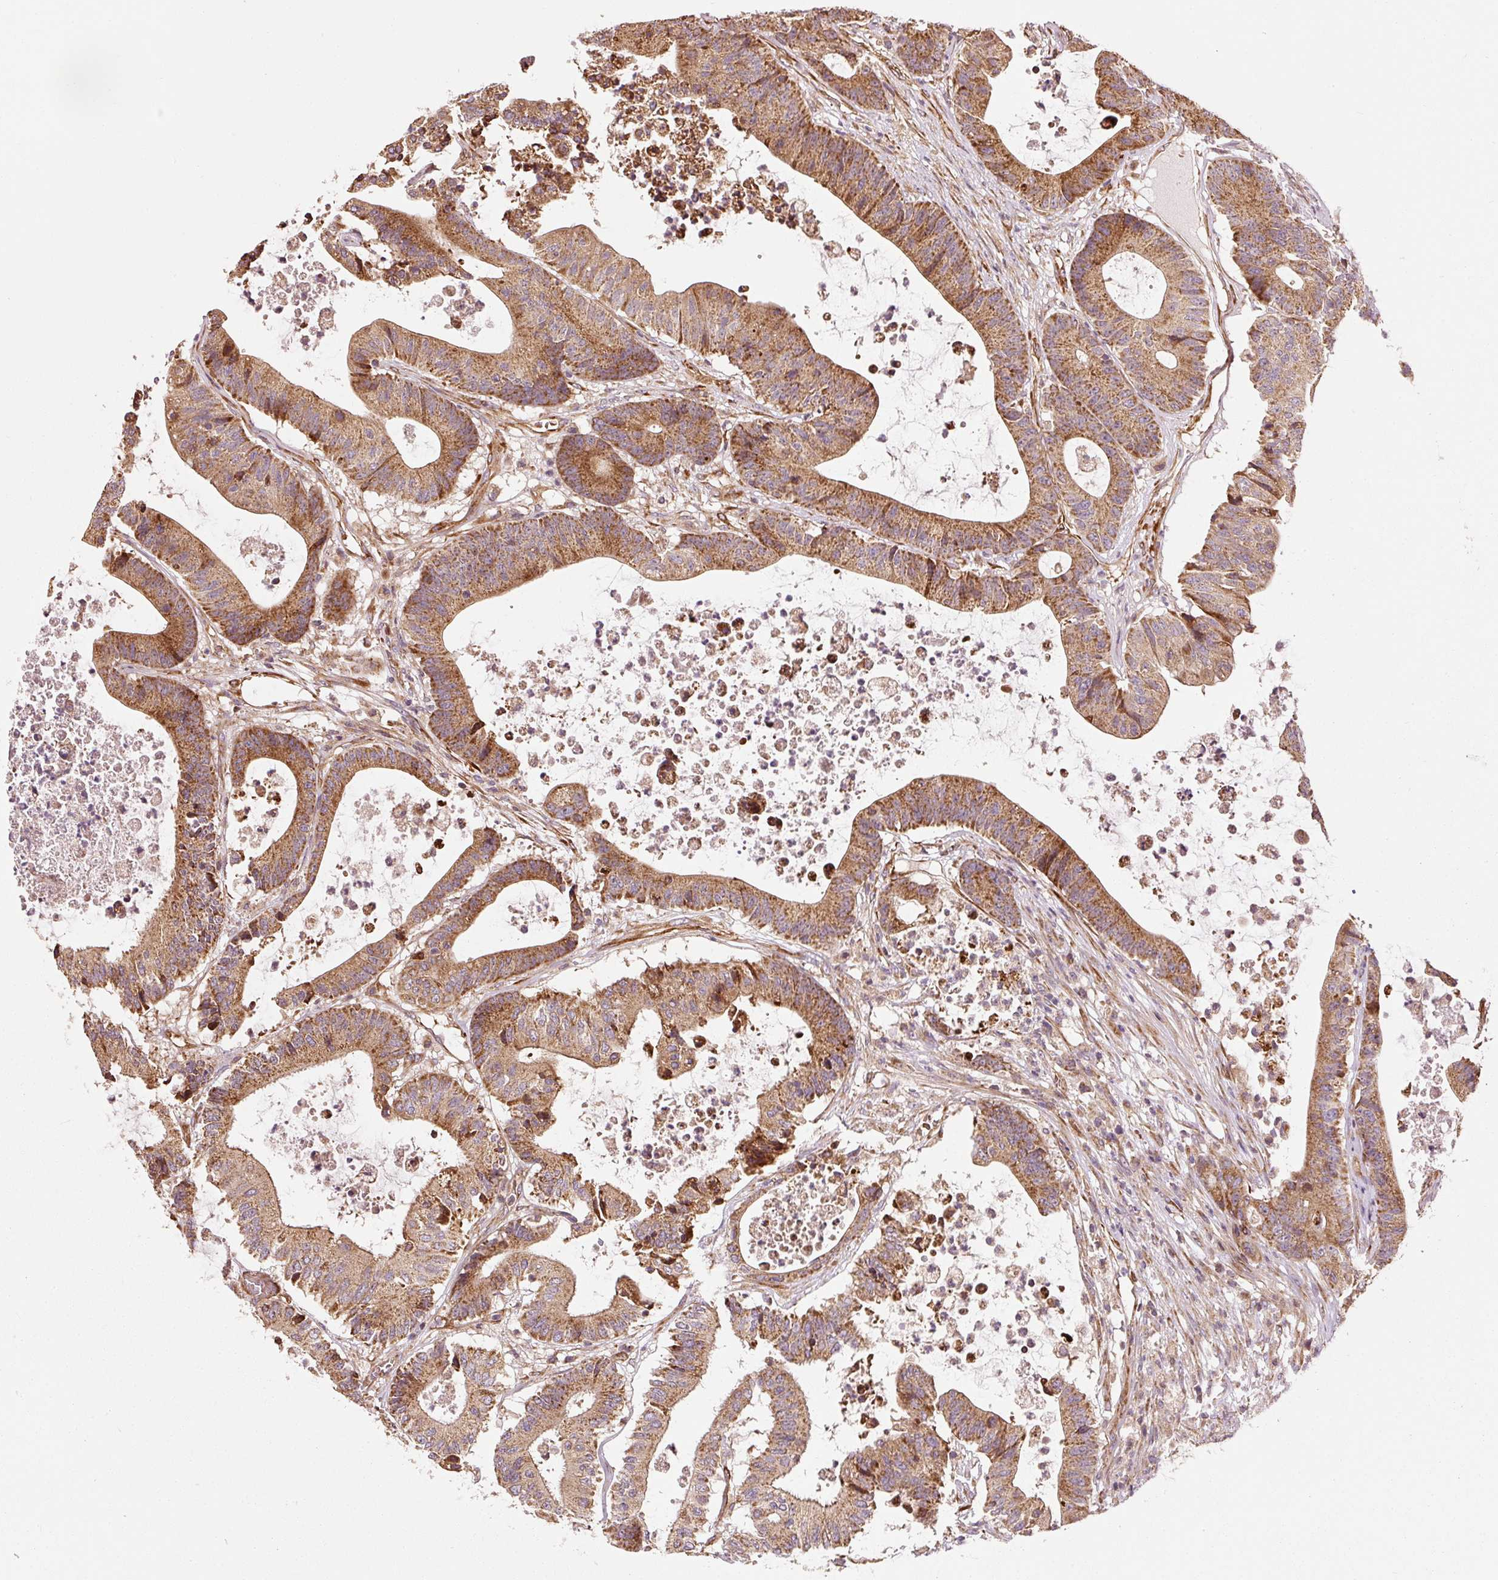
{"staining": {"intensity": "moderate", "quantity": ">75%", "location": "cytoplasmic/membranous"}, "tissue": "colorectal cancer", "cell_type": "Tumor cells", "image_type": "cancer", "snomed": [{"axis": "morphology", "description": "Adenocarcinoma, NOS"}, {"axis": "topography", "description": "Colon"}], "caption": "Protein staining of colorectal cancer tissue demonstrates moderate cytoplasmic/membranous staining in about >75% of tumor cells. Ihc stains the protein of interest in brown and the nuclei are stained blue.", "gene": "ISCU", "patient": {"sex": "female", "age": 84}}